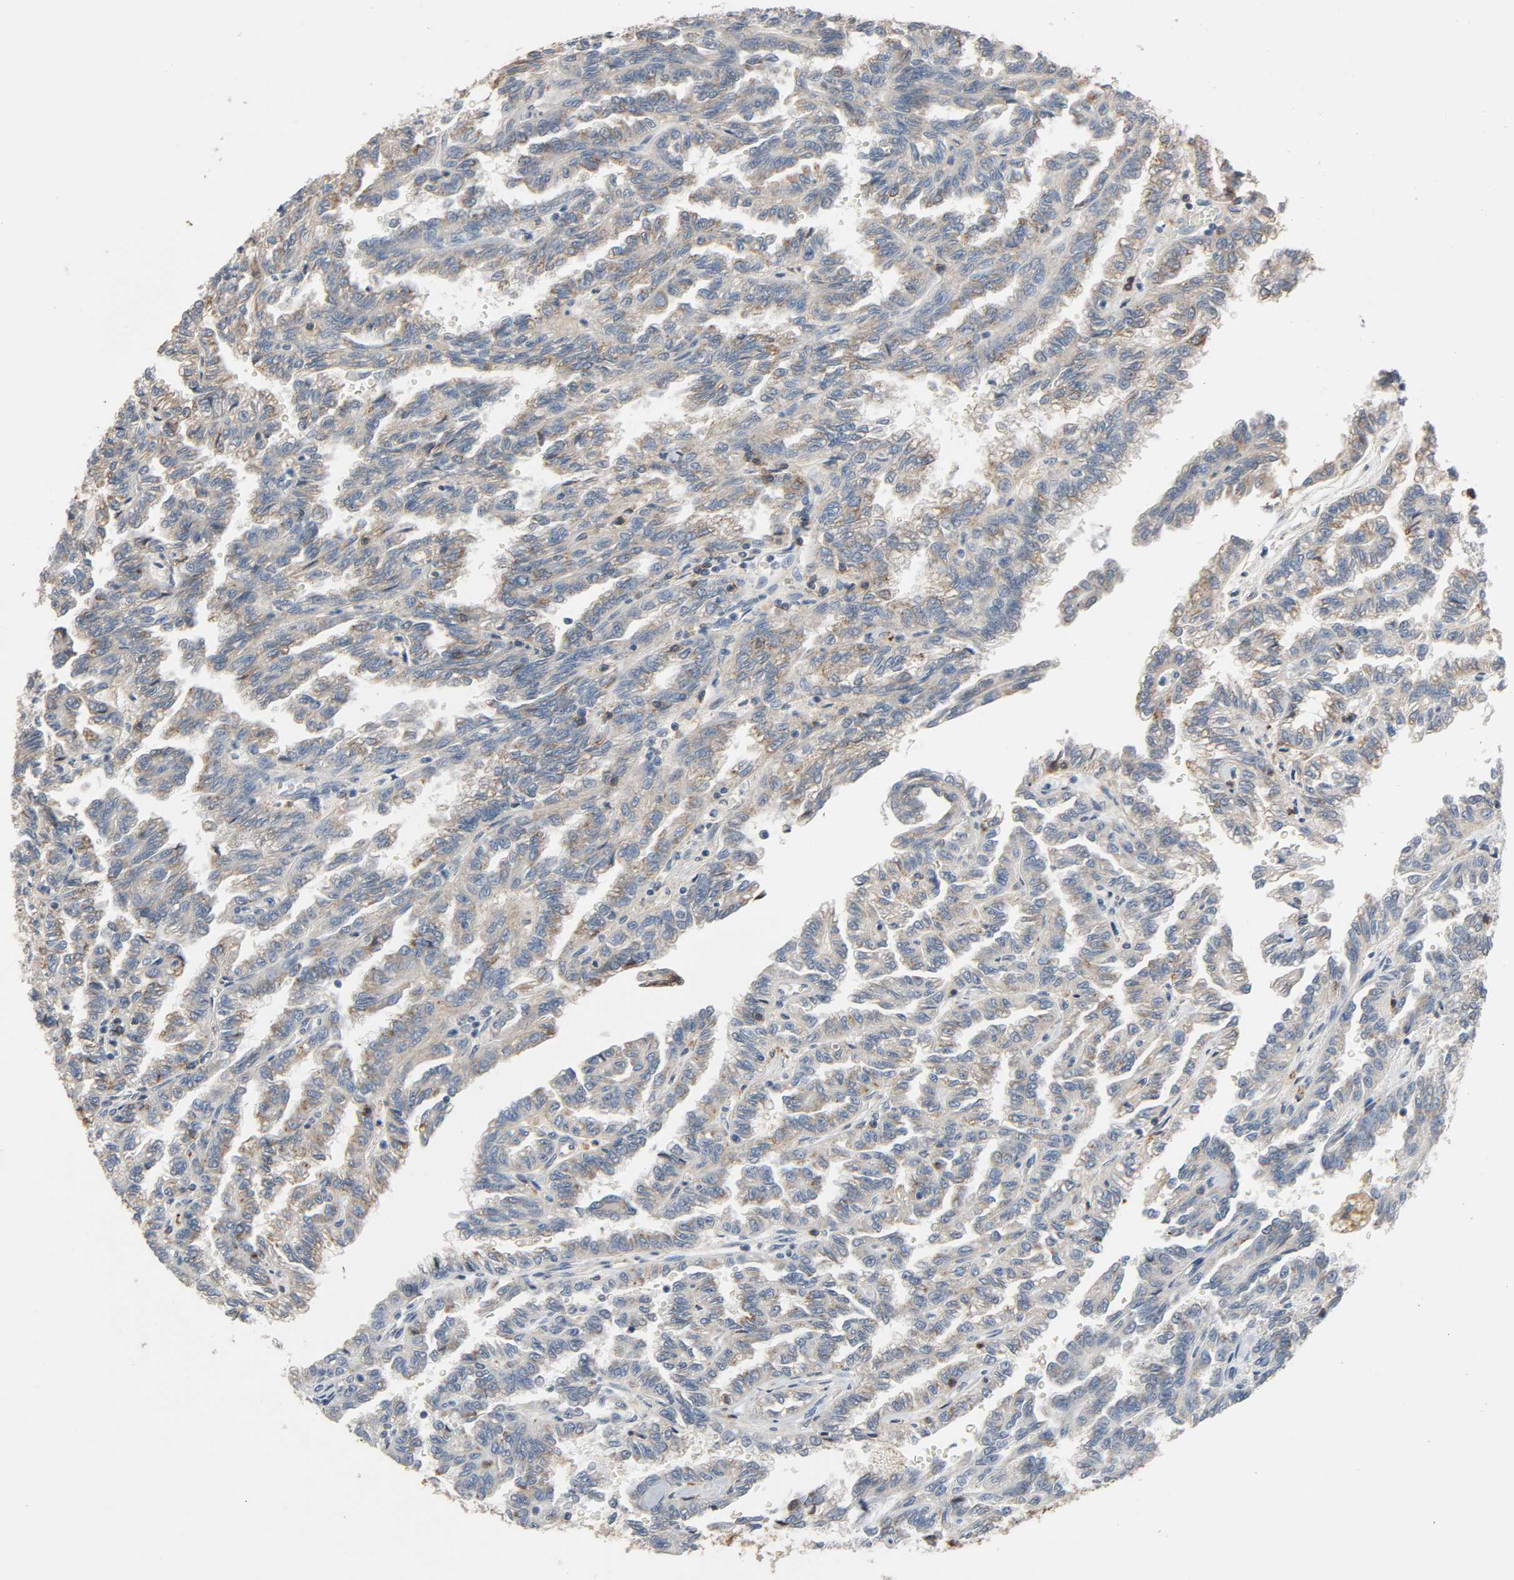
{"staining": {"intensity": "weak", "quantity": "25%-75%", "location": "cytoplasmic/membranous"}, "tissue": "renal cancer", "cell_type": "Tumor cells", "image_type": "cancer", "snomed": [{"axis": "morphology", "description": "Inflammation, NOS"}, {"axis": "morphology", "description": "Adenocarcinoma, NOS"}, {"axis": "topography", "description": "Kidney"}], "caption": "IHC image of renal cancer stained for a protein (brown), which shows low levels of weak cytoplasmic/membranous expression in approximately 25%-75% of tumor cells.", "gene": "CD4", "patient": {"sex": "male", "age": 68}}